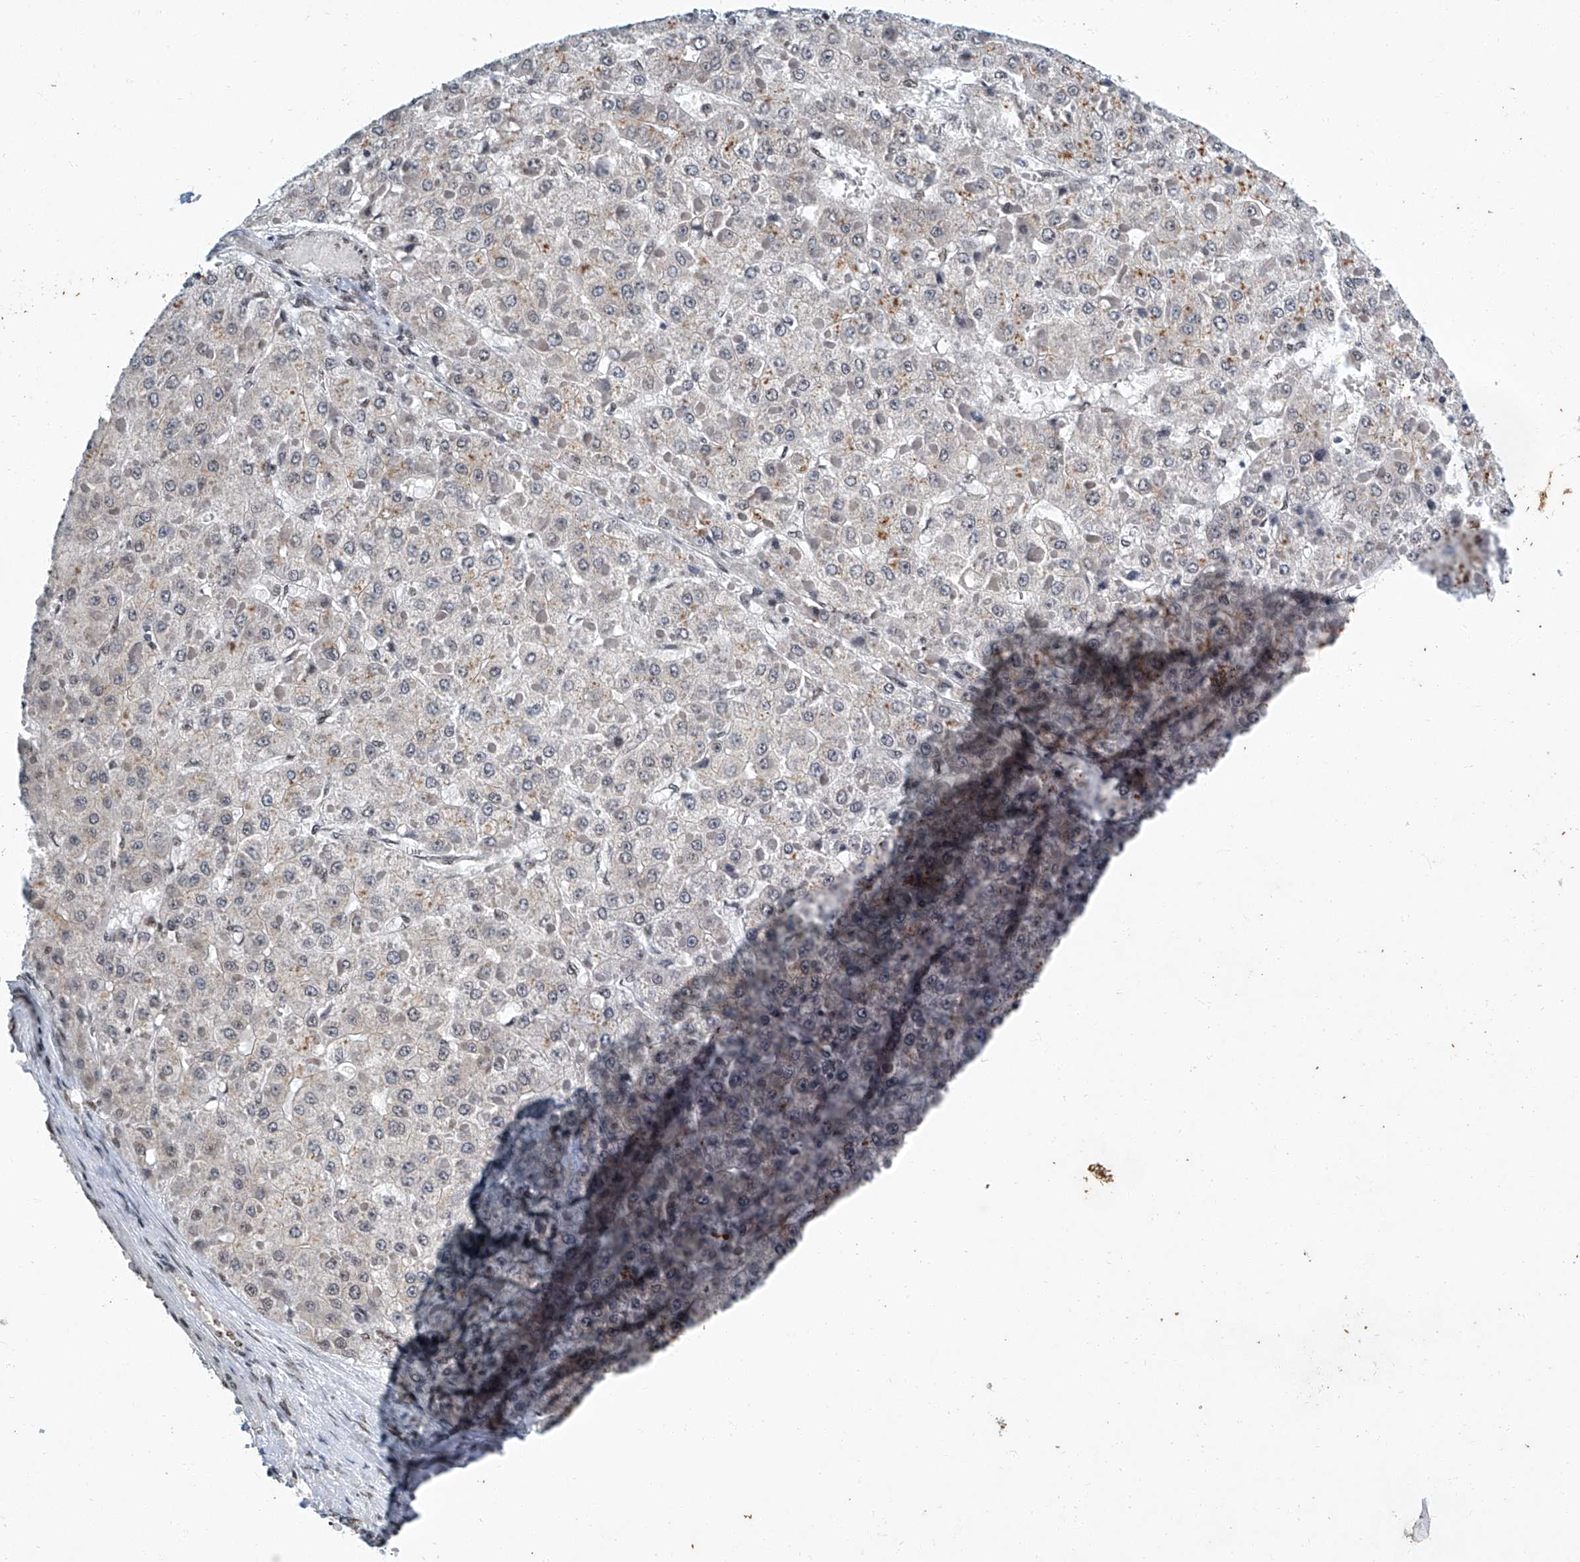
{"staining": {"intensity": "weak", "quantity": "25%-75%", "location": "nuclear"}, "tissue": "liver cancer", "cell_type": "Tumor cells", "image_type": "cancer", "snomed": [{"axis": "morphology", "description": "Carcinoma, Hepatocellular, NOS"}, {"axis": "topography", "description": "Liver"}], "caption": "The photomicrograph exhibits immunohistochemical staining of liver cancer. There is weak nuclear positivity is seen in about 25%-75% of tumor cells.", "gene": "TFDP1", "patient": {"sex": "female", "age": 73}}